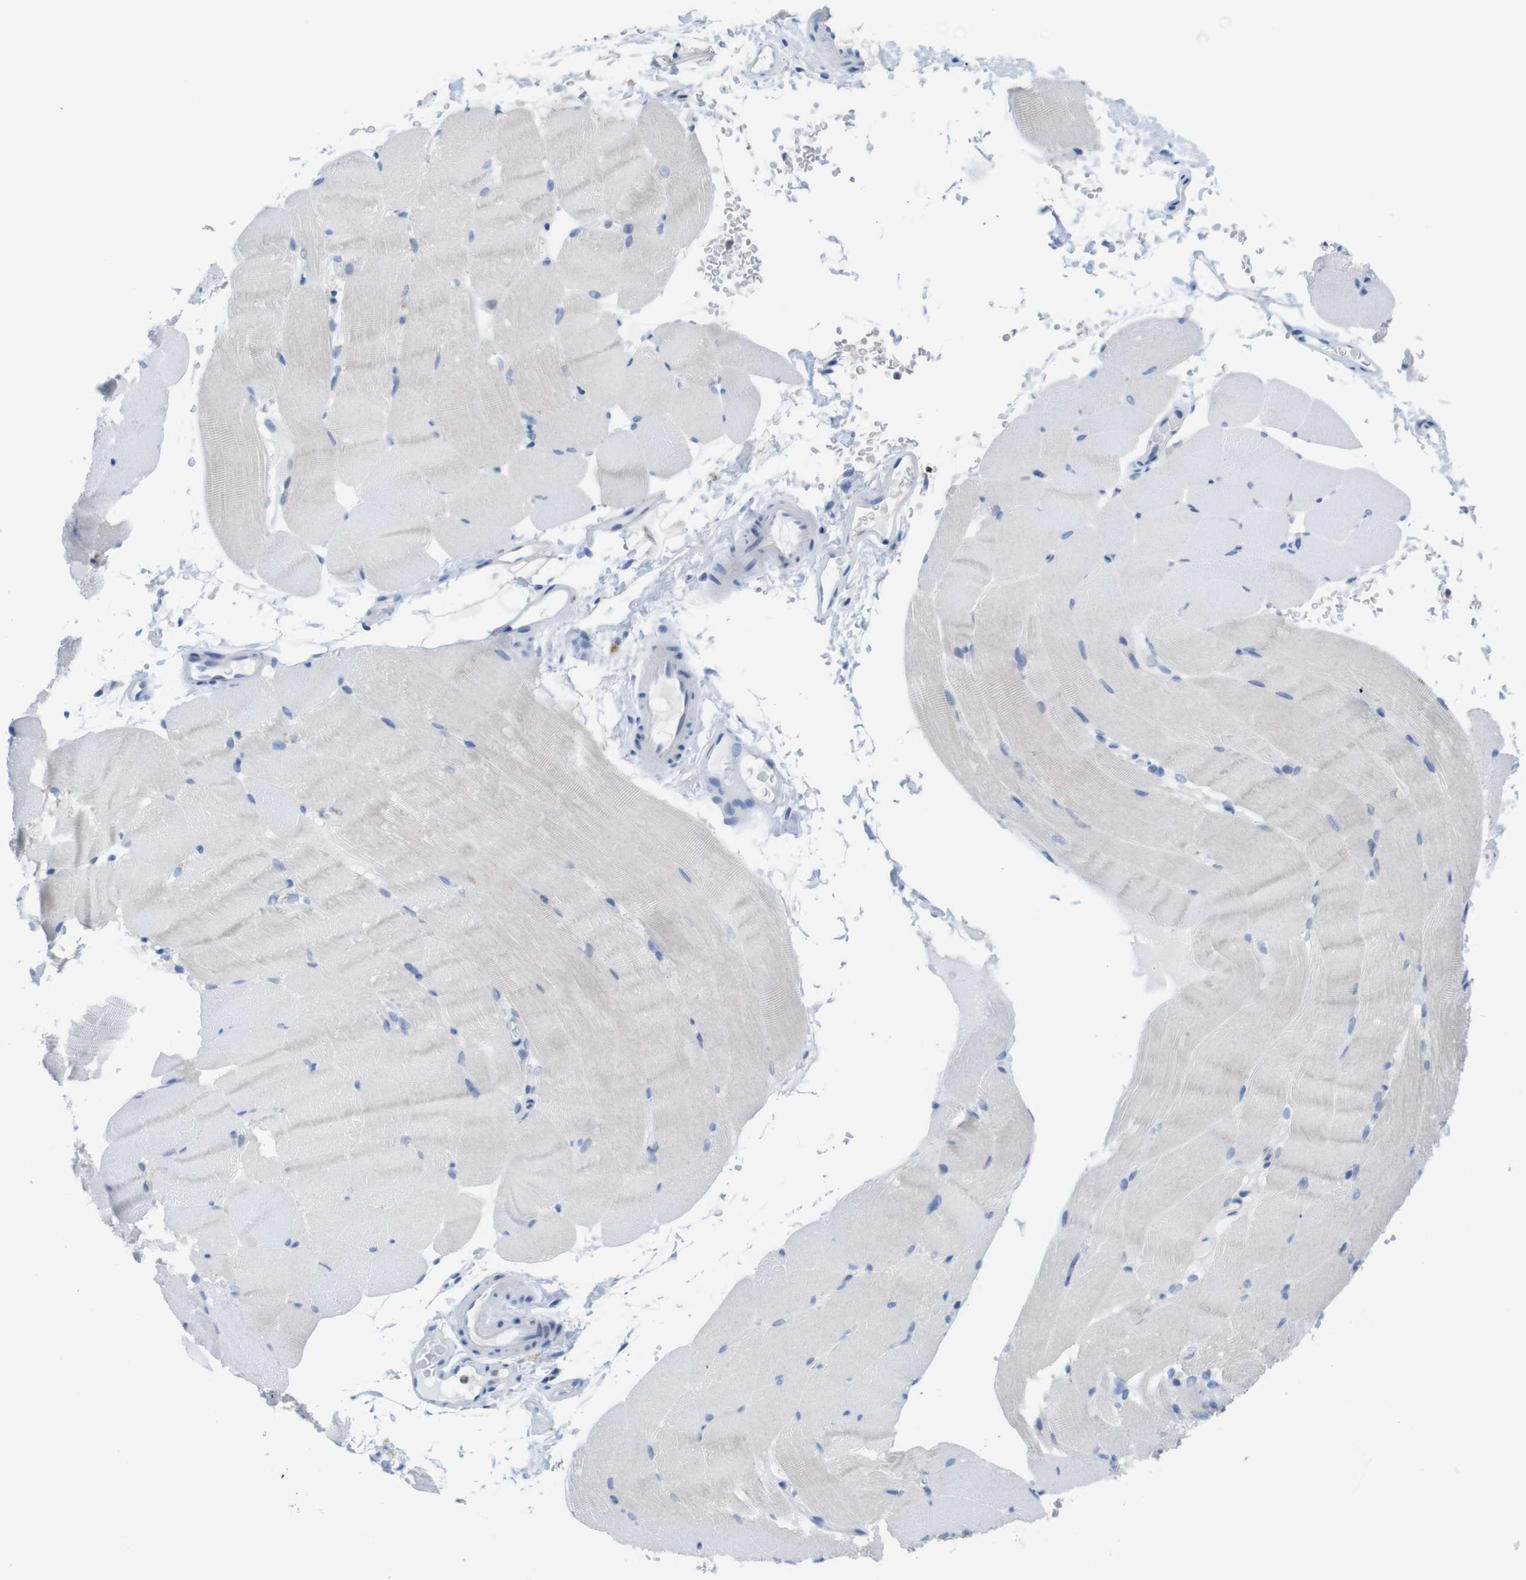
{"staining": {"intensity": "negative", "quantity": "none", "location": "none"}, "tissue": "skeletal muscle", "cell_type": "Myocytes", "image_type": "normal", "snomed": [{"axis": "morphology", "description": "Normal tissue, NOS"}, {"axis": "topography", "description": "Skeletal muscle"}, {"axis": "topography", "description": "Parathyroid gland"}], "caption": "Immunohistochemistry (IHC) image of unremarkable skeletal muscle: human skeletal muscle stained with DAB reveals no significant protein staining in myocytes.", "gene": "CD5", "patient": {"sex": "female", "age": 37}}